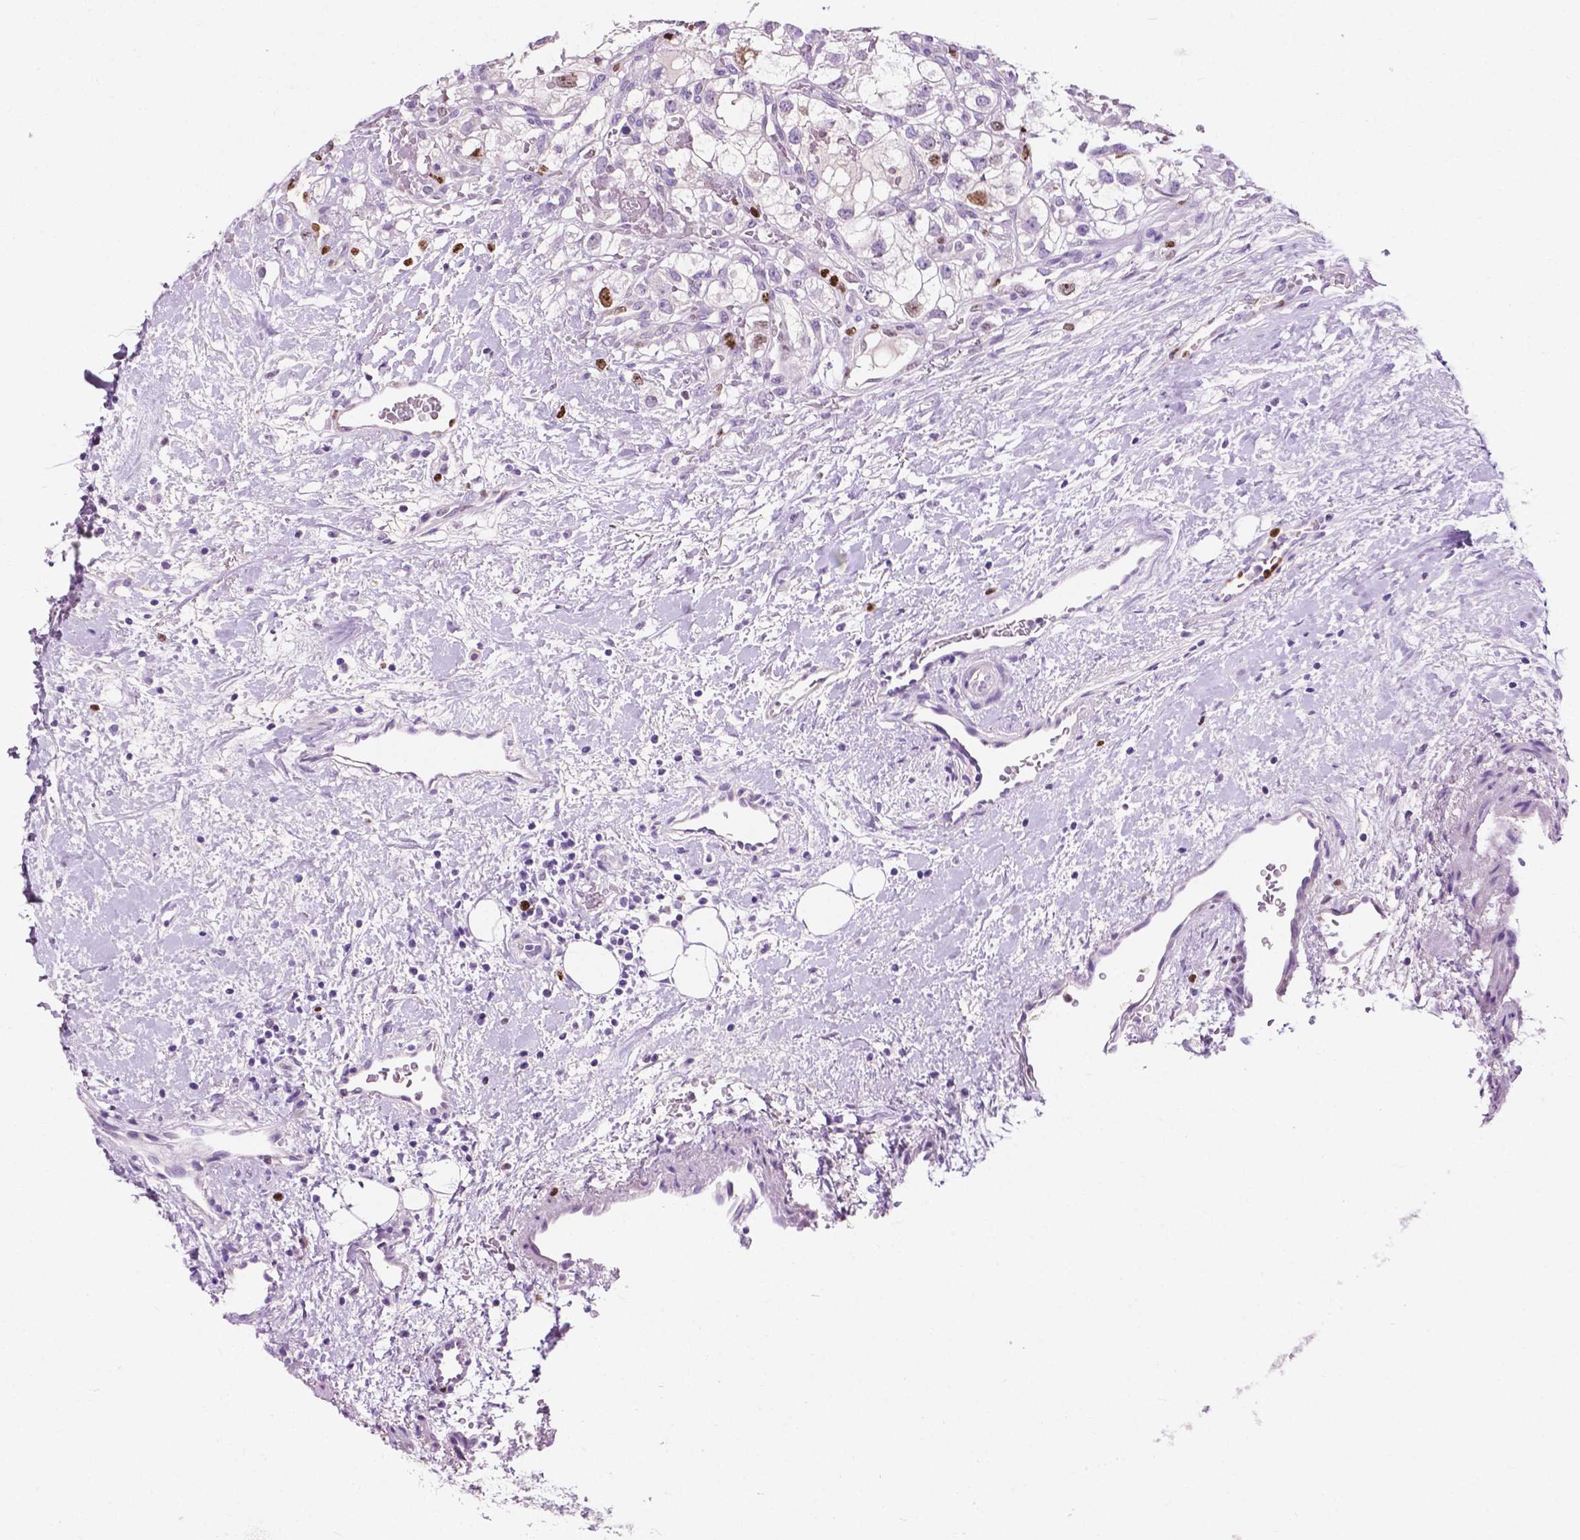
{"staining": {"intensity": "moderate", "quantity": "<25%", "location": "nuclear"}, "tissue": "renal cancer", "cell_type": "Tumor cells", "image_type": "cancer", "snomed": [{"axis": "morphology", "description": "Adenocarcinoma, NOS"}, {"axis": "topography", "description": "Kidney"}], "caption": "Immunohistochemistry micrograph of neoplastic tissue: adenocarcinoma (renal) stained using immunohistochemistry displays low levels of moderate protein expression localized specifically in the nuclear of tumor cells, appearing as a nuclear brown color.", "gene": "SIAH2", "patient": {"sex": "male", "age": 59}}